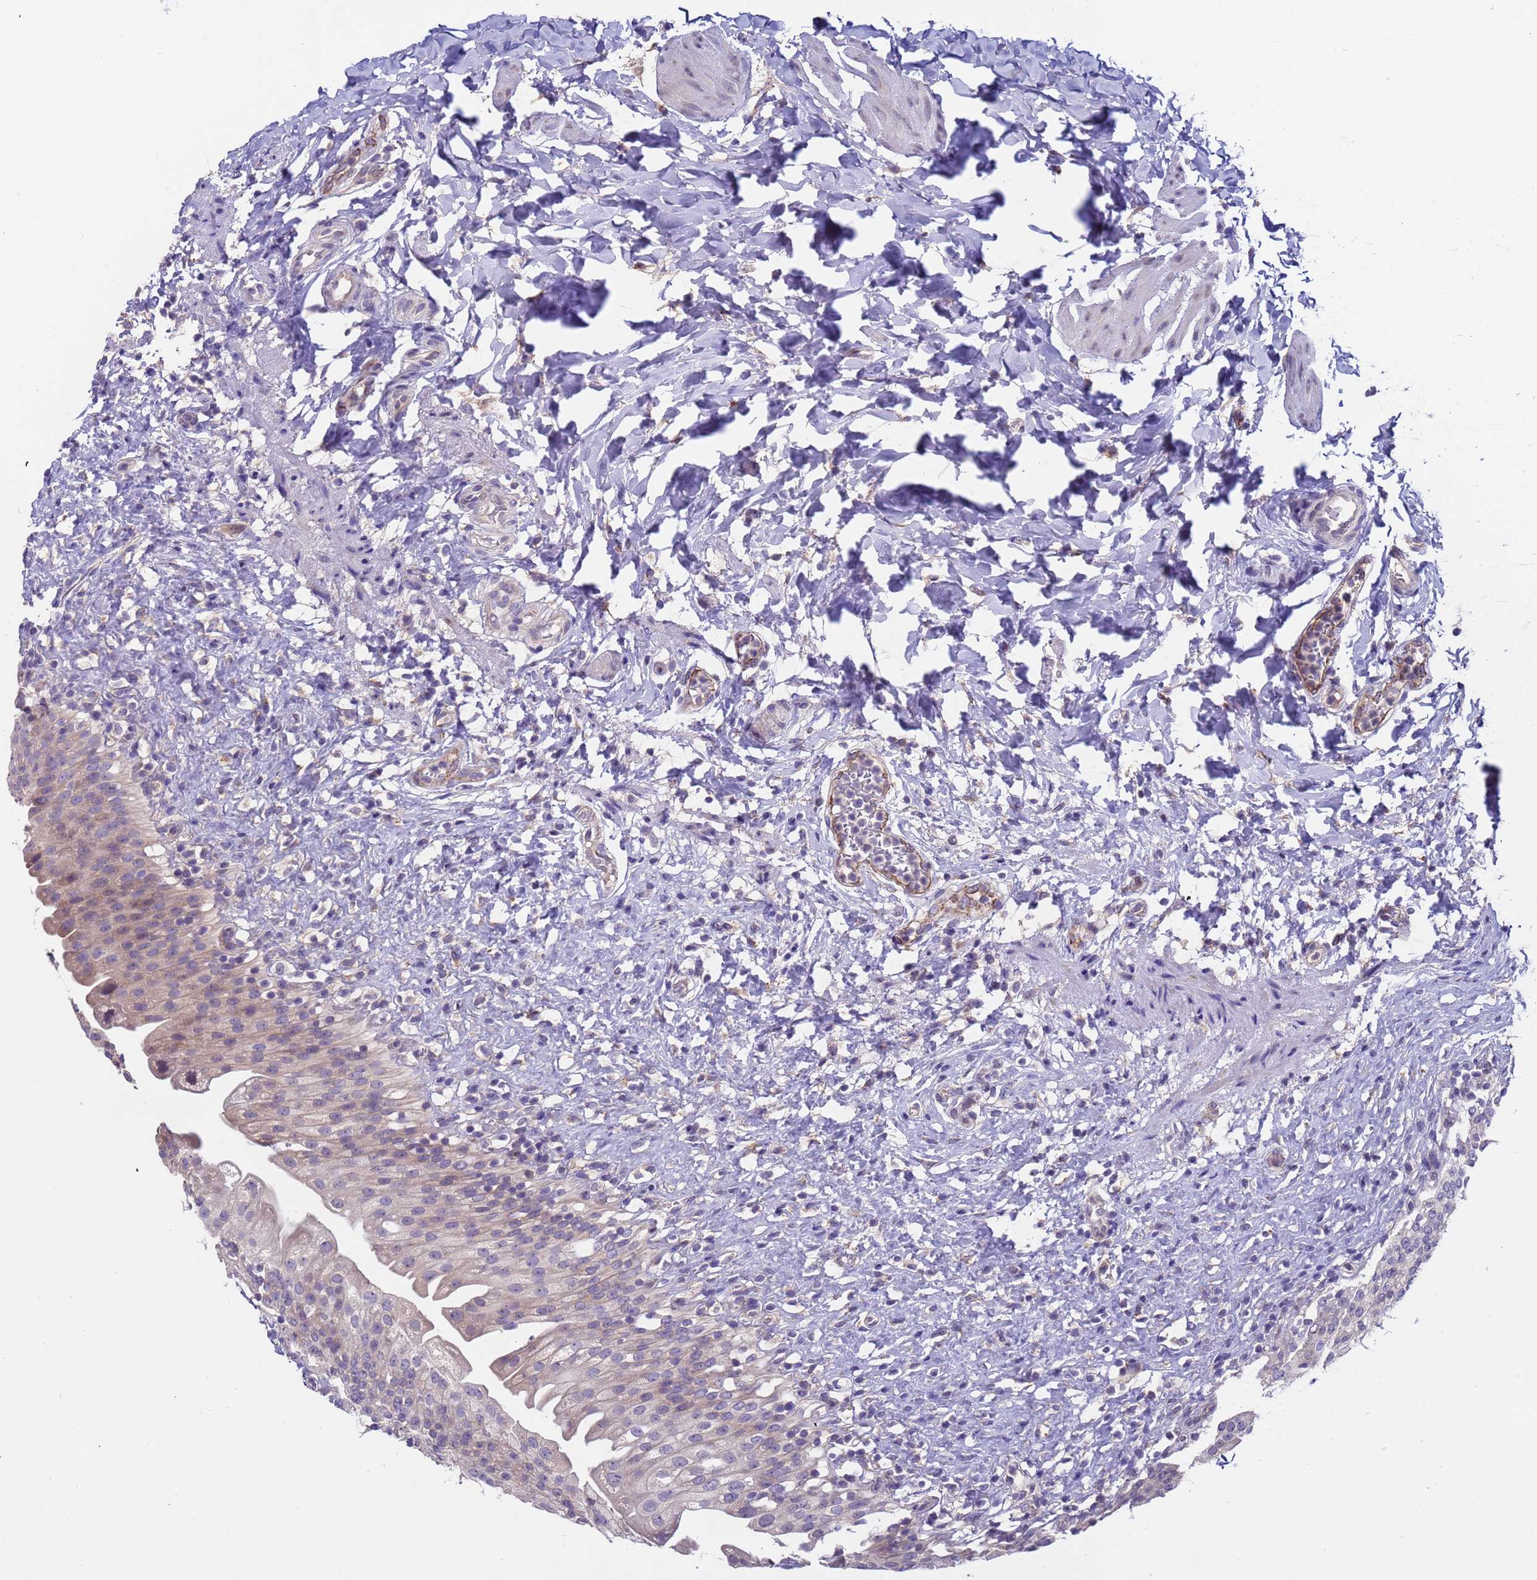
{"staining": {"intensity": "weak", "quantity": "<25%", "location": "cytoplasmic/membranous"}, "tissue": "urinary bladder", "cell_type": "Urothelial cells", "image_type": "normal", "snomed": [{"axis": "morphology", "description": "Normal tissue, NOS"}, {"axis": "topography", "description": "Urinary bladder"}], "caption": "IHC micrograph of benign urinary bladder stained for a protein (brown), which displays no expression in urothelial cells. (Stains: DAB immunohistochemistry (IHC) with hematoxylin counter stain, Microscopy: brightfield microscopy at high magnification).", "gene": "ZNF248", "patient": {"sex": "female", "age": 27}}